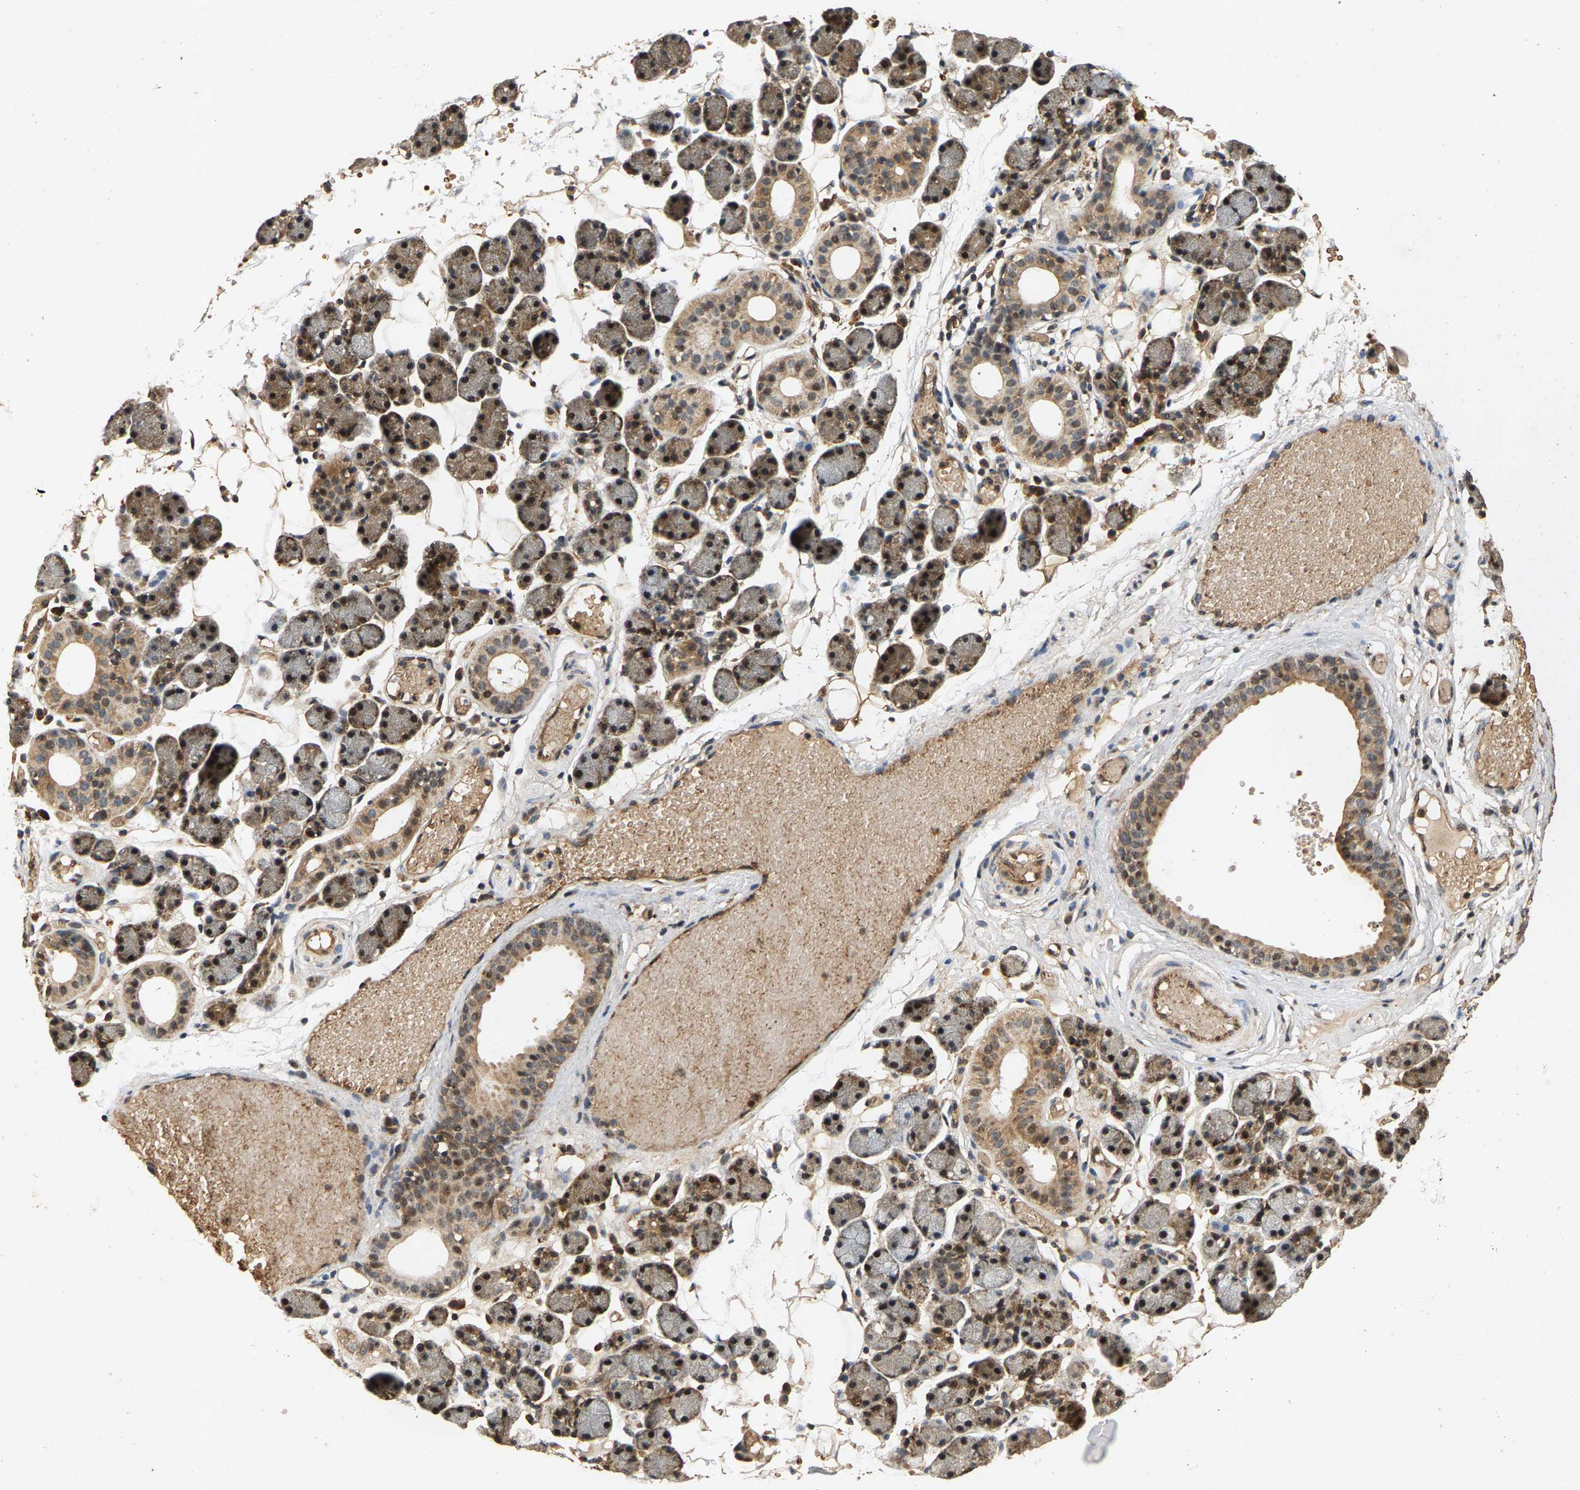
{"staining": {"intensity": "moderate", "quantity": "25%-75%", "location": "cytoplasmic/membranous,nuclear"}, "tissue": "salivary gland", "cell_type": "Glandular cells", "image_type": "normal", "snomed": [{"axis": "morphology", "description": "Normal tissue, NOS"}, {"axis": "topography", "description": "Salivary gland"}], "caption": "High-power microscopy captured an IHC histopathology image of benign salivary gland, revealing moderate cytoplasmic/membranous,nuclear positivity in about 25%-75% of glandular cells.", "gene": "CIDEC", "patient": {"sex": "female", "age": 33}}